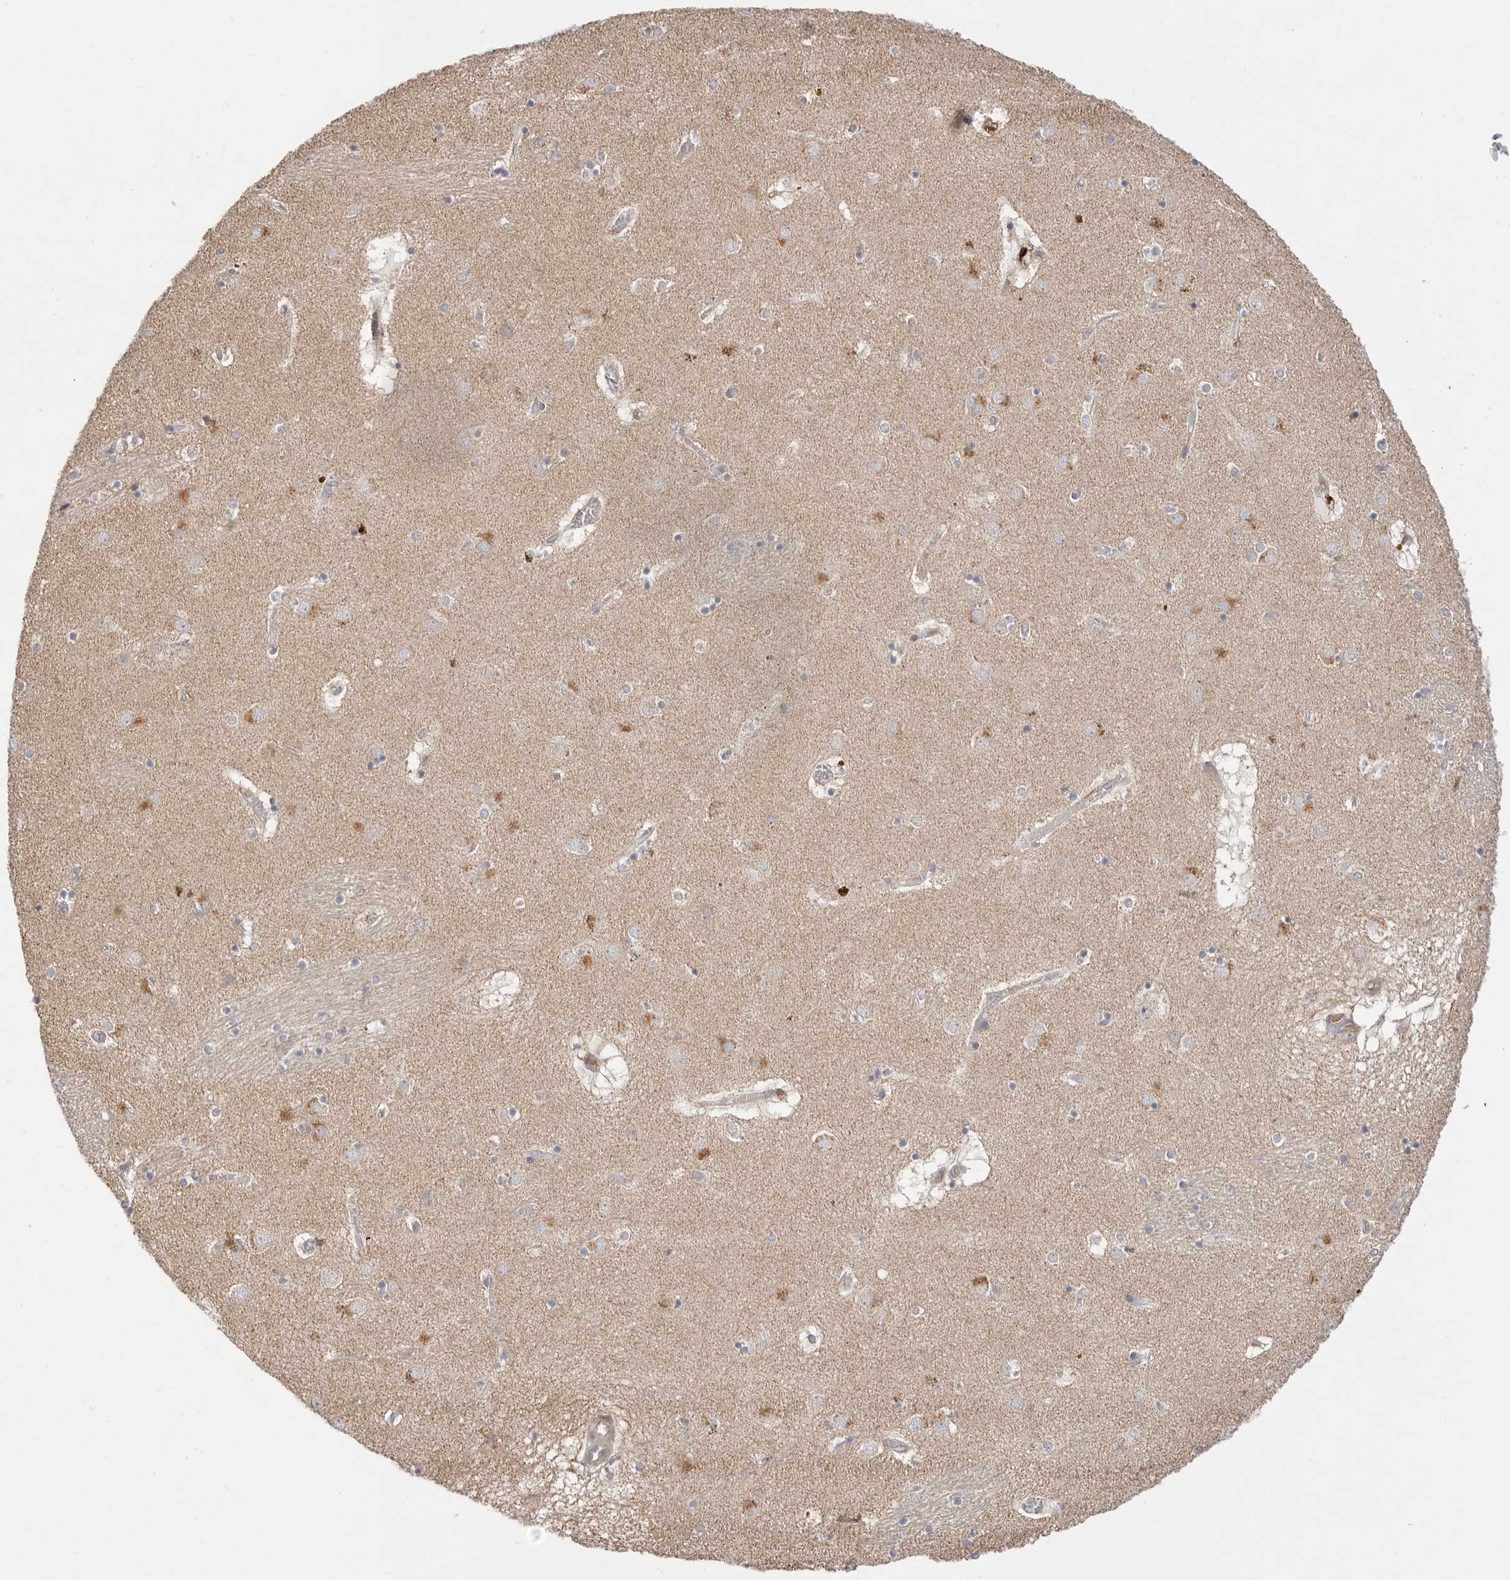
{"staining": {"intensity": "negative", "quantity": "none", "location": "none"}, "tissue": "caudate", "cell_type": "Glial cells", "image_type": "normal", "snomed": [{"axis": "morphology", "description": "Normal tissue, NOS"}, {"axis": "topography", "description": "Lateral ventricle wall"}], "caption": "A high-resolution histopathology image shows immunohistochemistry (IHC) staining of unremarkable caudate, which shows no significant staining in glial cells.", "gene": "USH1C", "patient": {"sex": "male", "age": 70}}